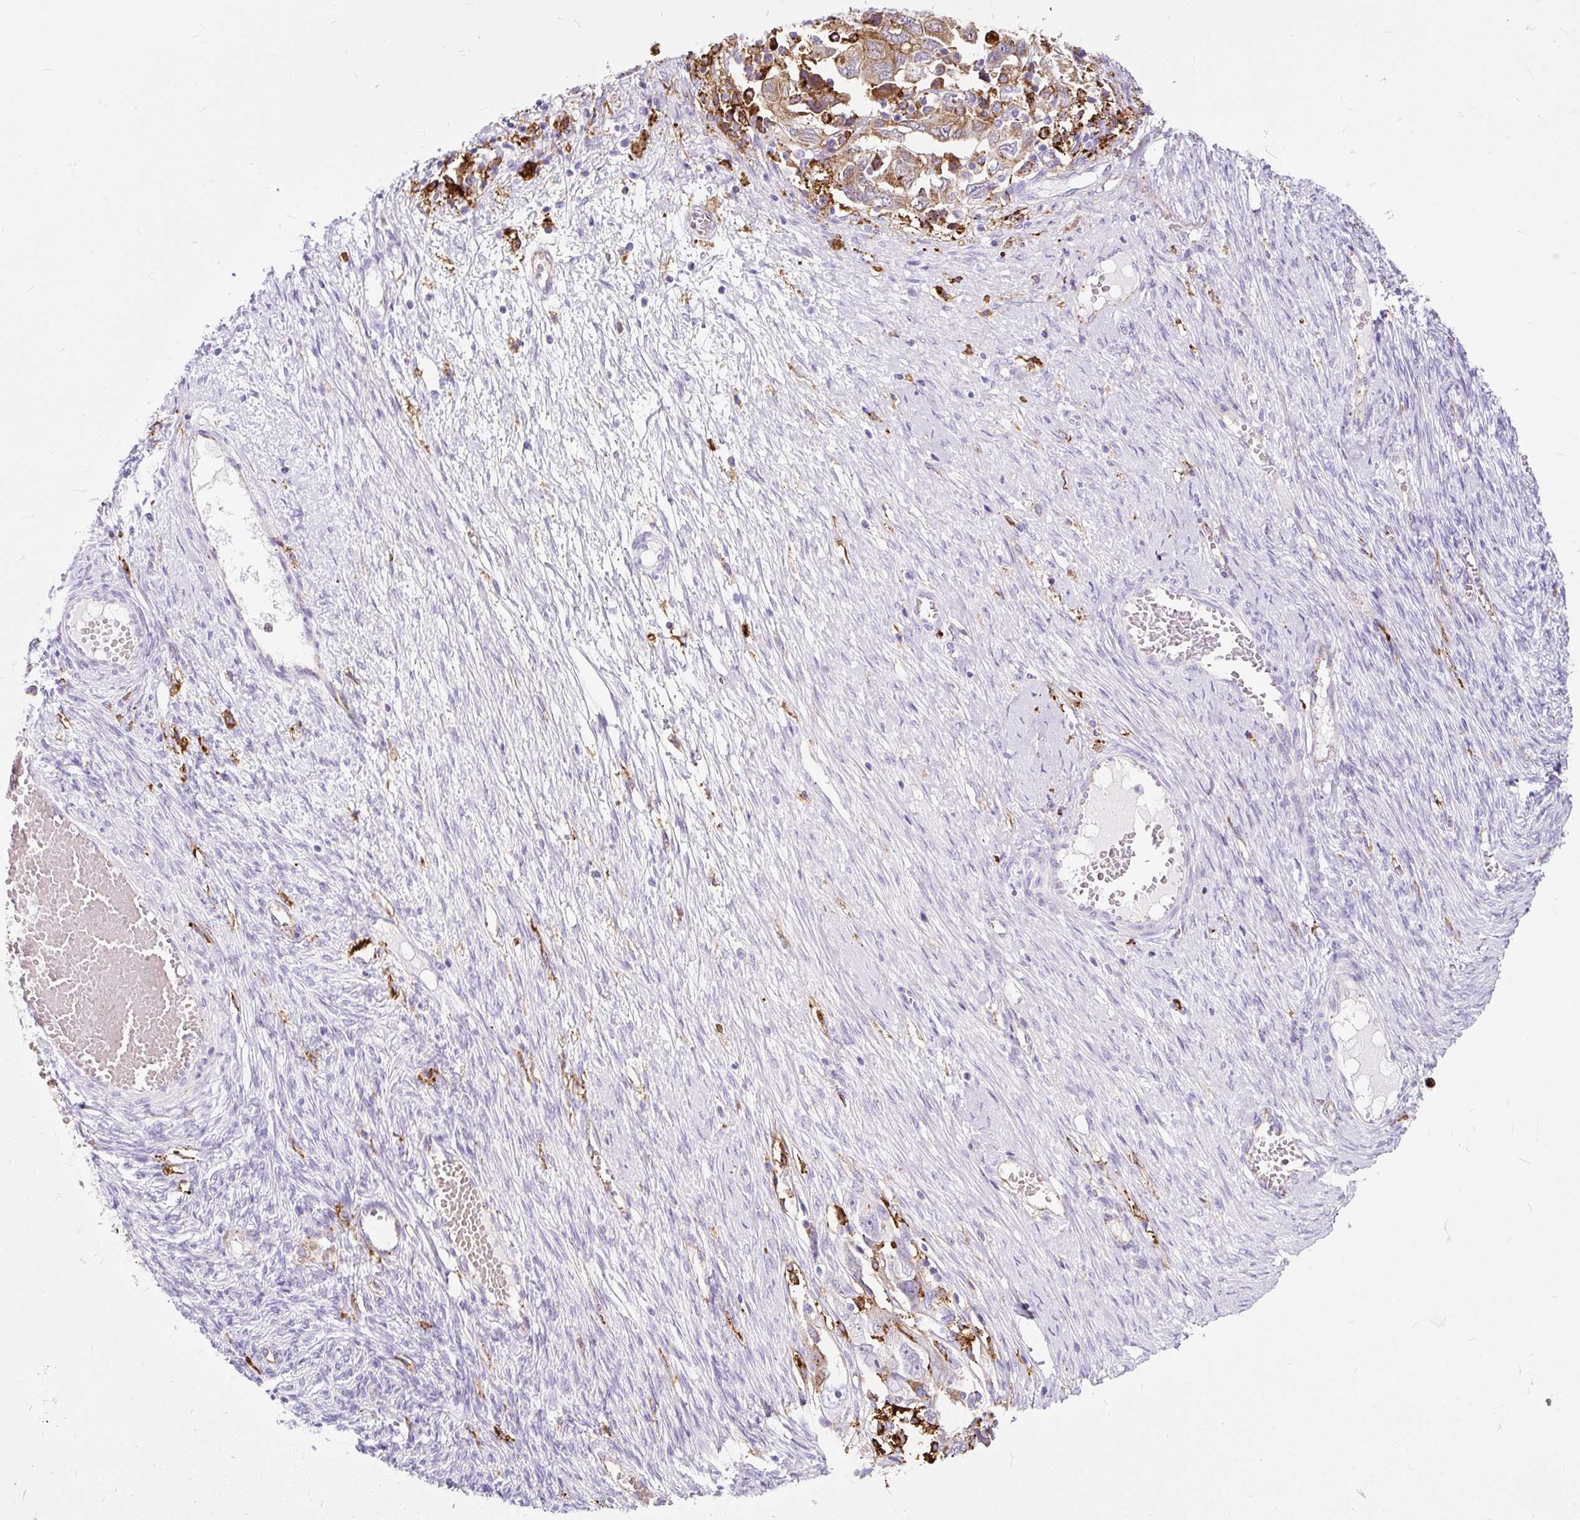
{"staining": {"intensity": "moderate", "quantity": "<25%", "location": "cytoplasmic/membranous"}, "tissue": "ovarian cancer", "cell_type": "Tumor cells", "image_type": "cancer", "snomed": [{"axis": "morphology", "description": "Carcinoma, NOS"}, {"axis": "morphology", "description": "Cystadenocarcinoma, serous, NOS"}, {"axis": "topography", "description": "Ovary"}], "caption": "High-magnification brightfield microscopy of serous cystadenocarcinoma (ovarian) stained with DAB (3,3'-diaminobenzidine) (brown) and counterstained with hematoxylin (blue). tumor cells exhibit moderate cytoplasmic/membranous expression is appreciated in approximately<25% of cells.", "gene": "HLA-DRA", "patient": {"sex": "female", "age": 69}}